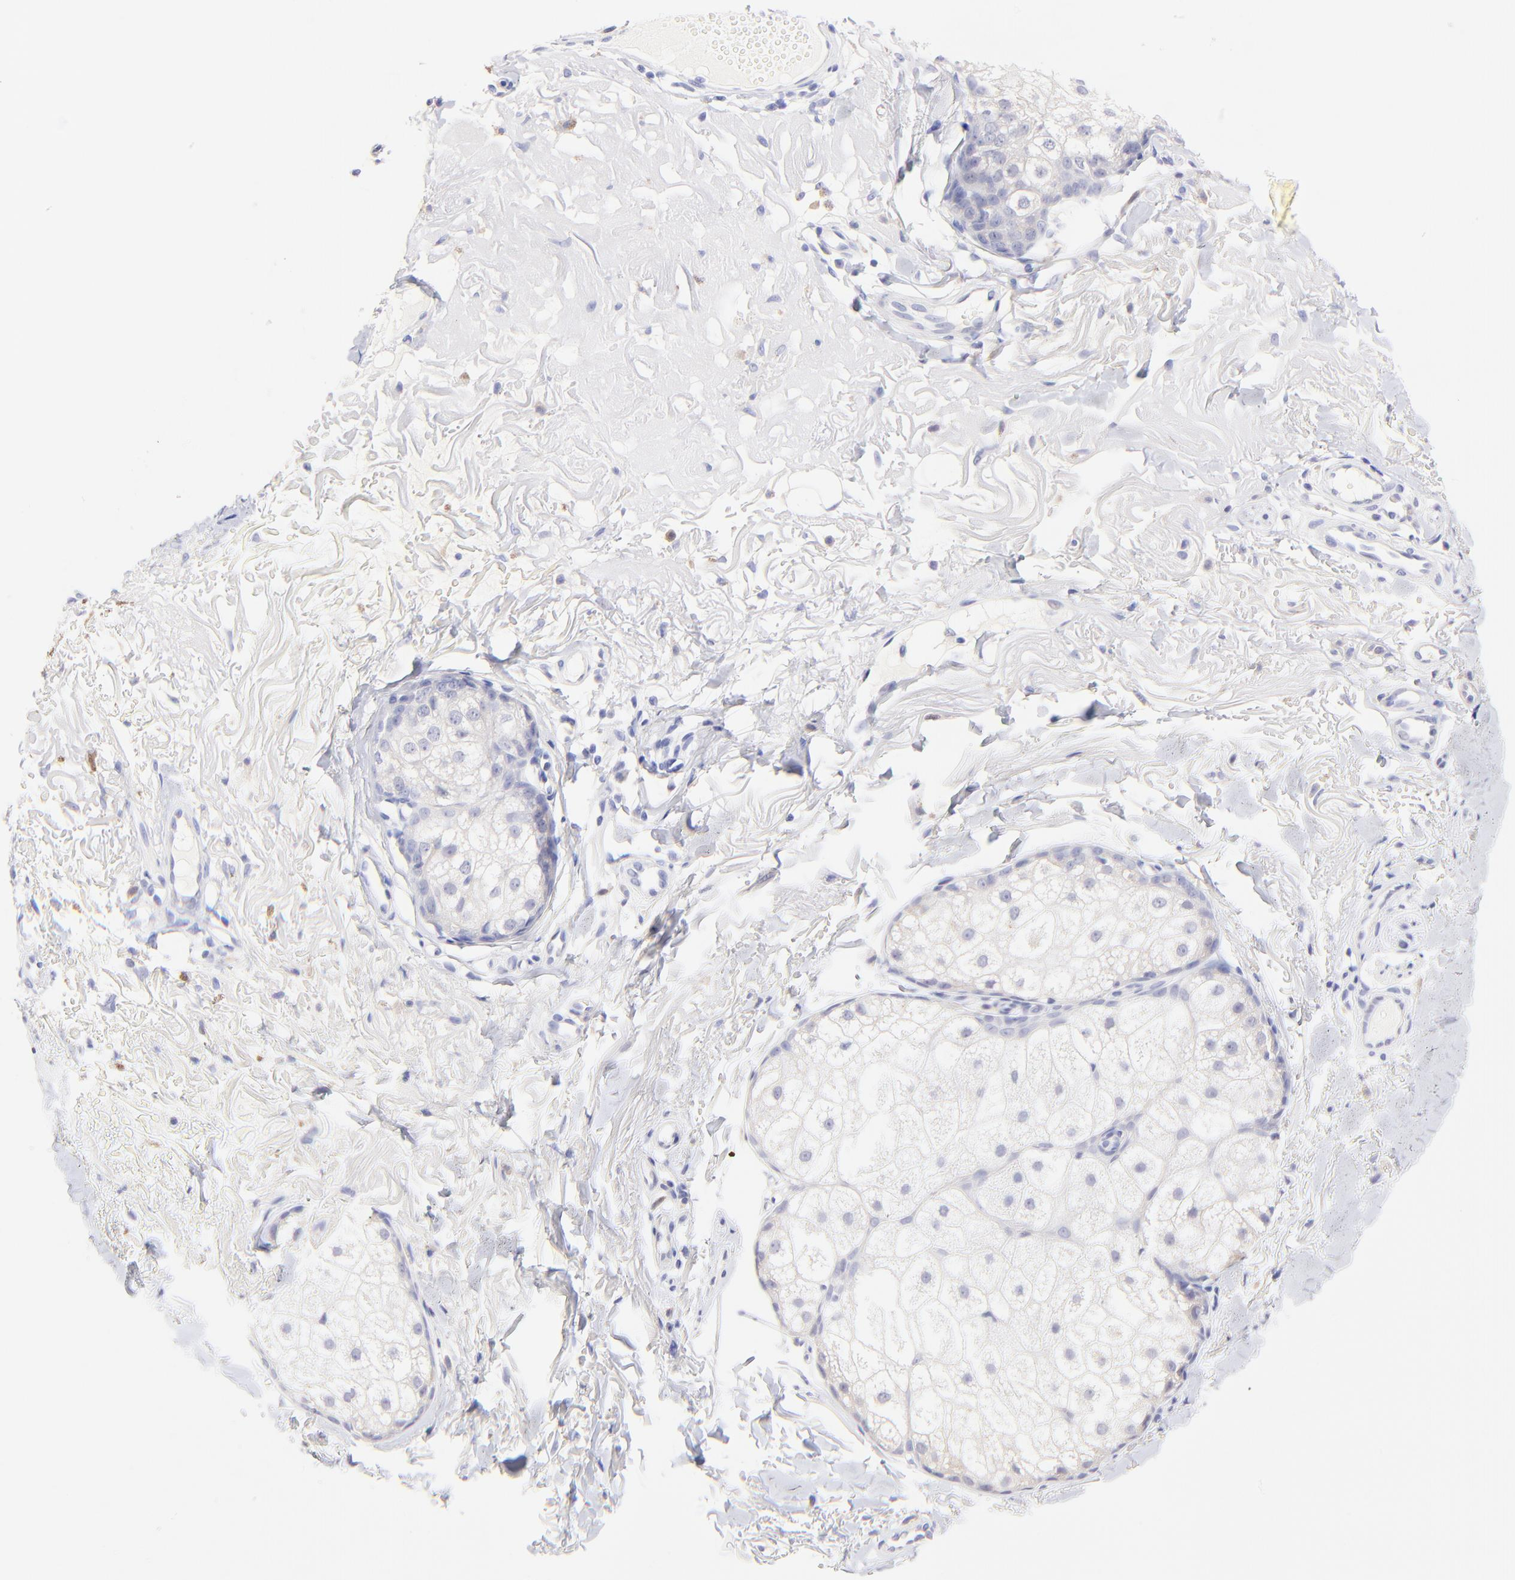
{"staining": {"intensity": "negative", "quantity": "none", "location": "none"}, "tissue": "skin cancer", "cell_type": "Tumor cells", "image_type": "cancer", "snomed": [{"axis": "morphology", "description": "Basal cell carcinoma"}, {"axis": "topography", "description": "Skin"}], "caption": "Protein analysis of skin cancer (basal cell carcinoma) exhibits no significant staining in tumor cells.", "gene": "RAB3A", "patient": {"sex": "male", "age": 74}}